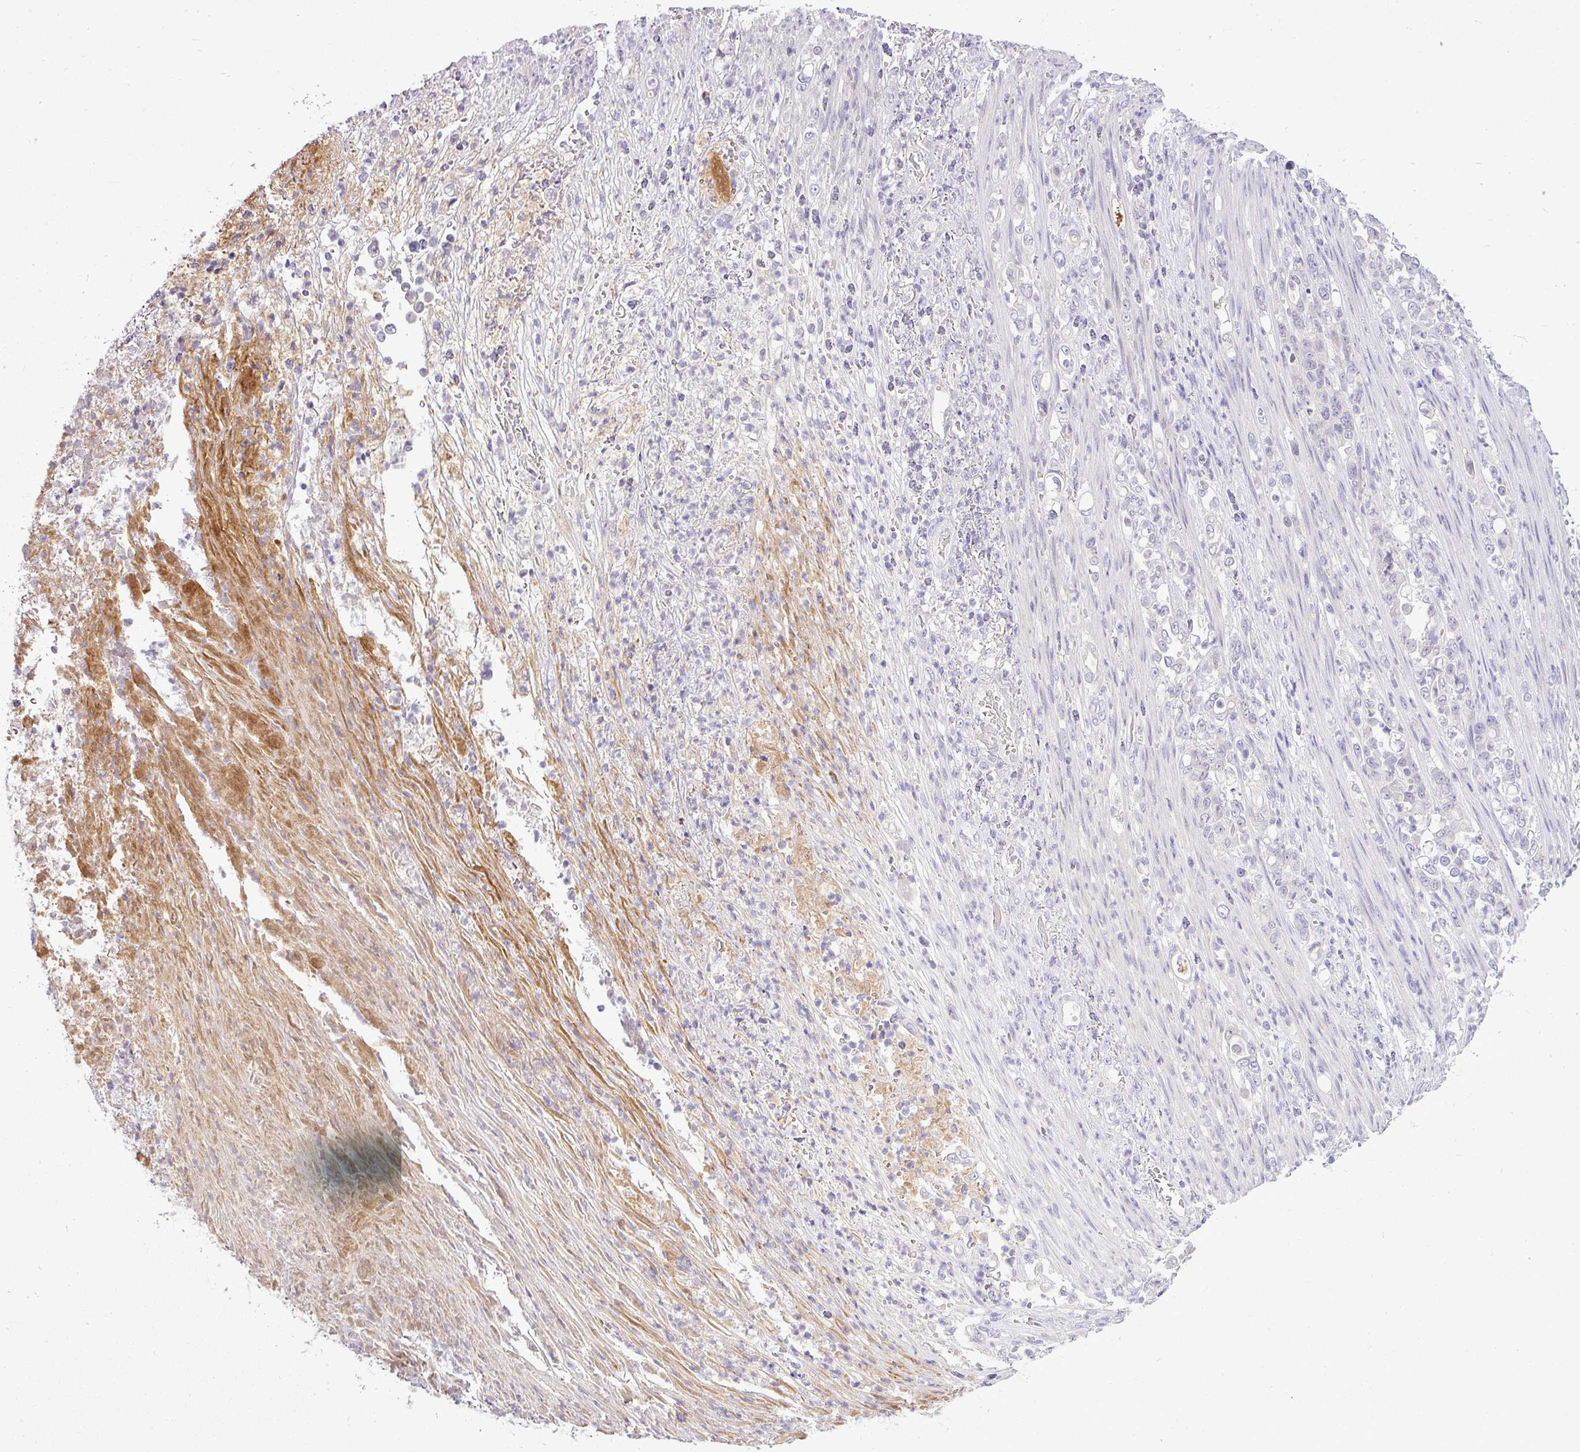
{"staining": {"intensity": "negative", "quantity": "none", "location": "none"}, "tissue": "stomach cancer", "cell_type": "Tumor cells", "image_type": "cancer", "snomed": [{"axis": "morphology", "description": "Normal tissue, NOS"}, {"axis": "morphology", "description": "Adenocarcinoma, NOS"}, {"axis": "topography", "description": "Stomach"}], "caption": "A high-resolution micrograph shows IHC staining of stomach cancer, which shows no significant staining in tumor cells.", "gene": "APOM", "patient": {"sex": "female", "age": 79}}